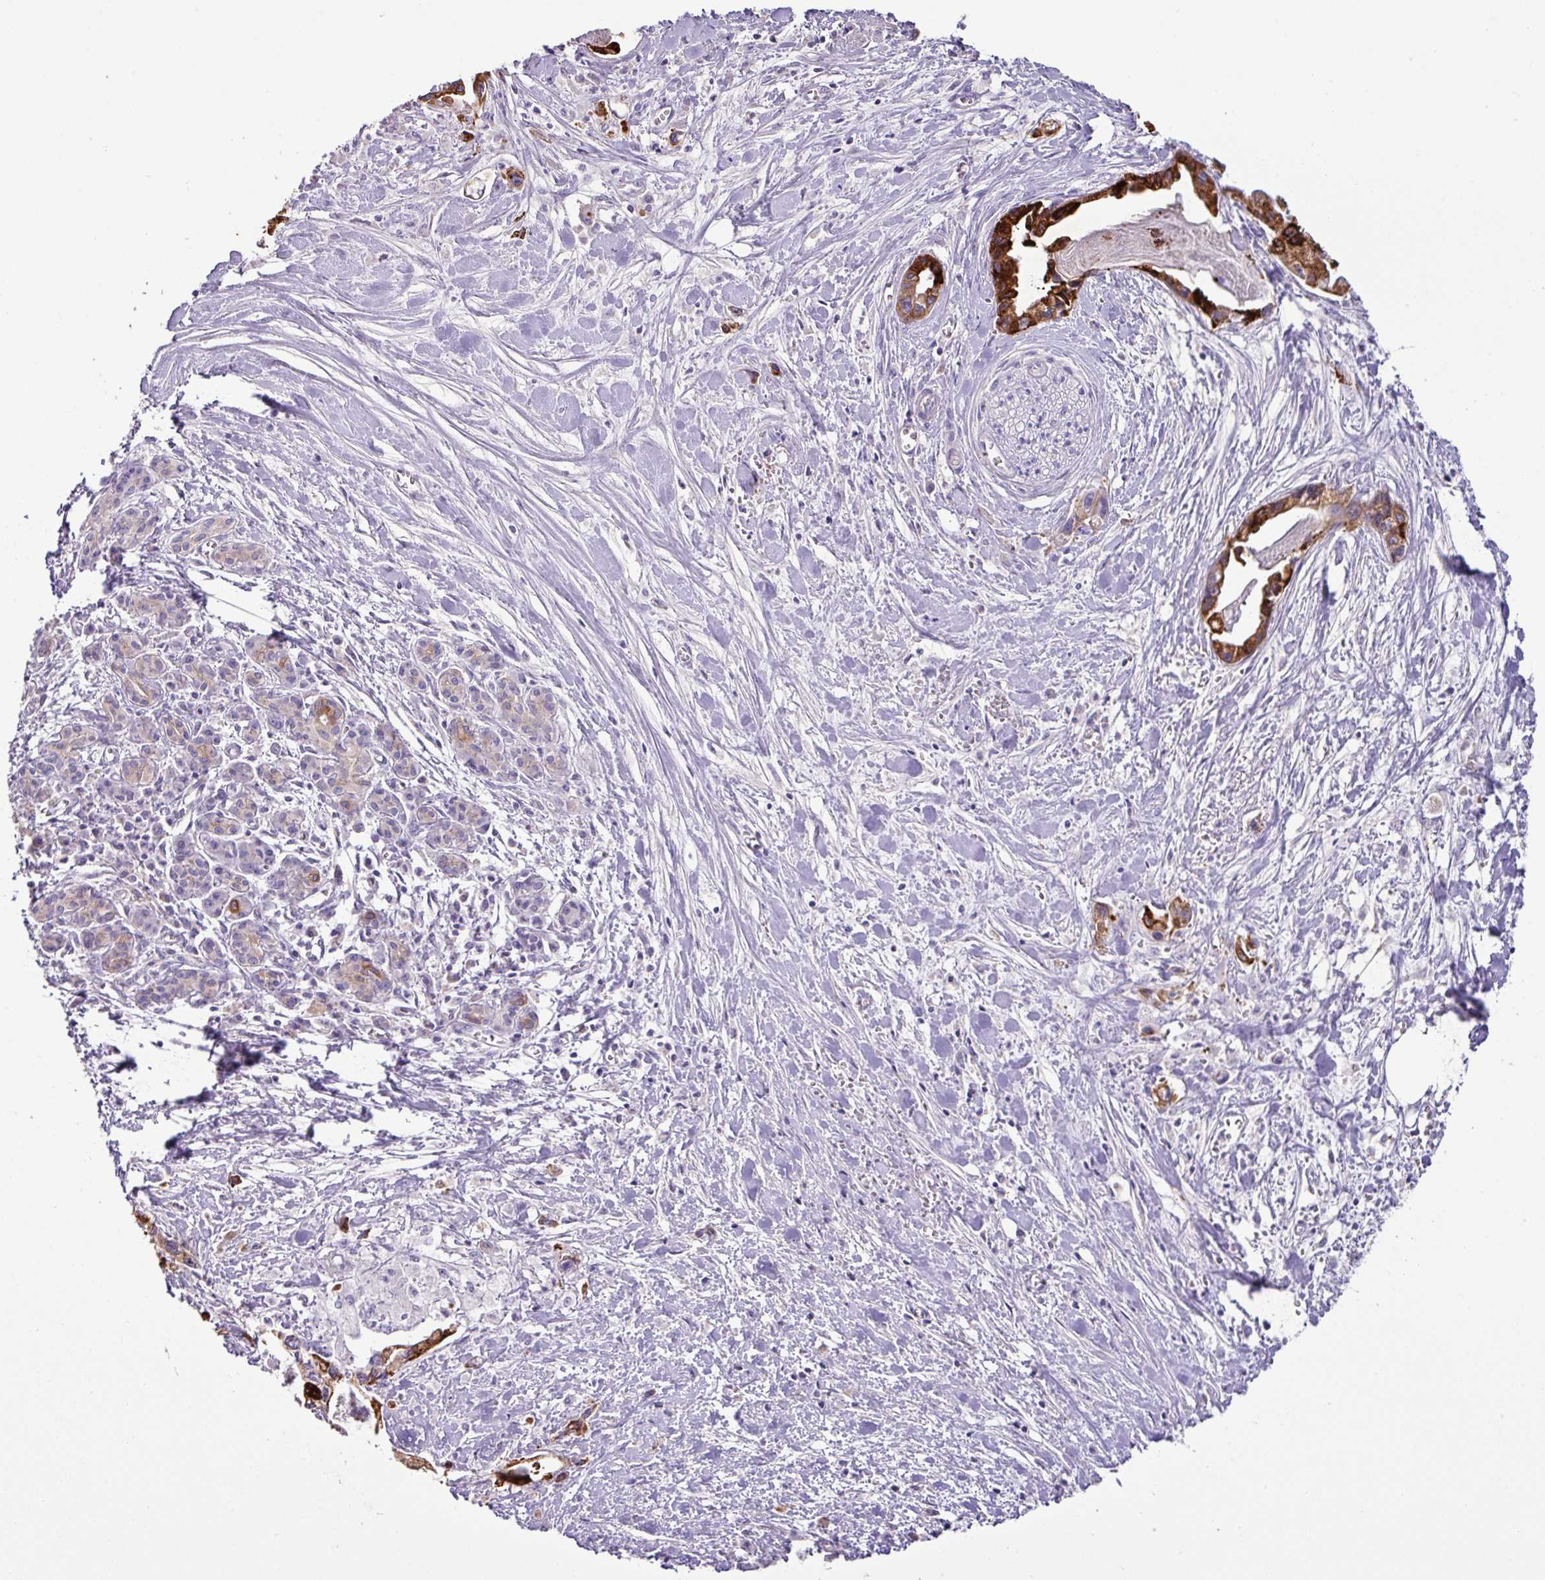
{"staining": {"intensity": "strong", "quantity": ">75%", "location": "cytoplasmic/membranous"}, "tissue": "pancreatic cancer", "cell_type": "Tumor cells", "image_type": "cancer", "snomed": [{"axis": "morphology", "description": "Adenocarcinoma, NOS"}, {"axis": "topography", "description": "Pancreas"}], "caption": "An image of adenocarcinoma (pancreatic) stained for a protein exhibits strong cytoplasmic/membranous brown staining in tumor cells. The protein is shown in brown color, while the nuclei are stained blue.", "gene": "AGR3", "patient": {"sex": "male", "age": 61}}